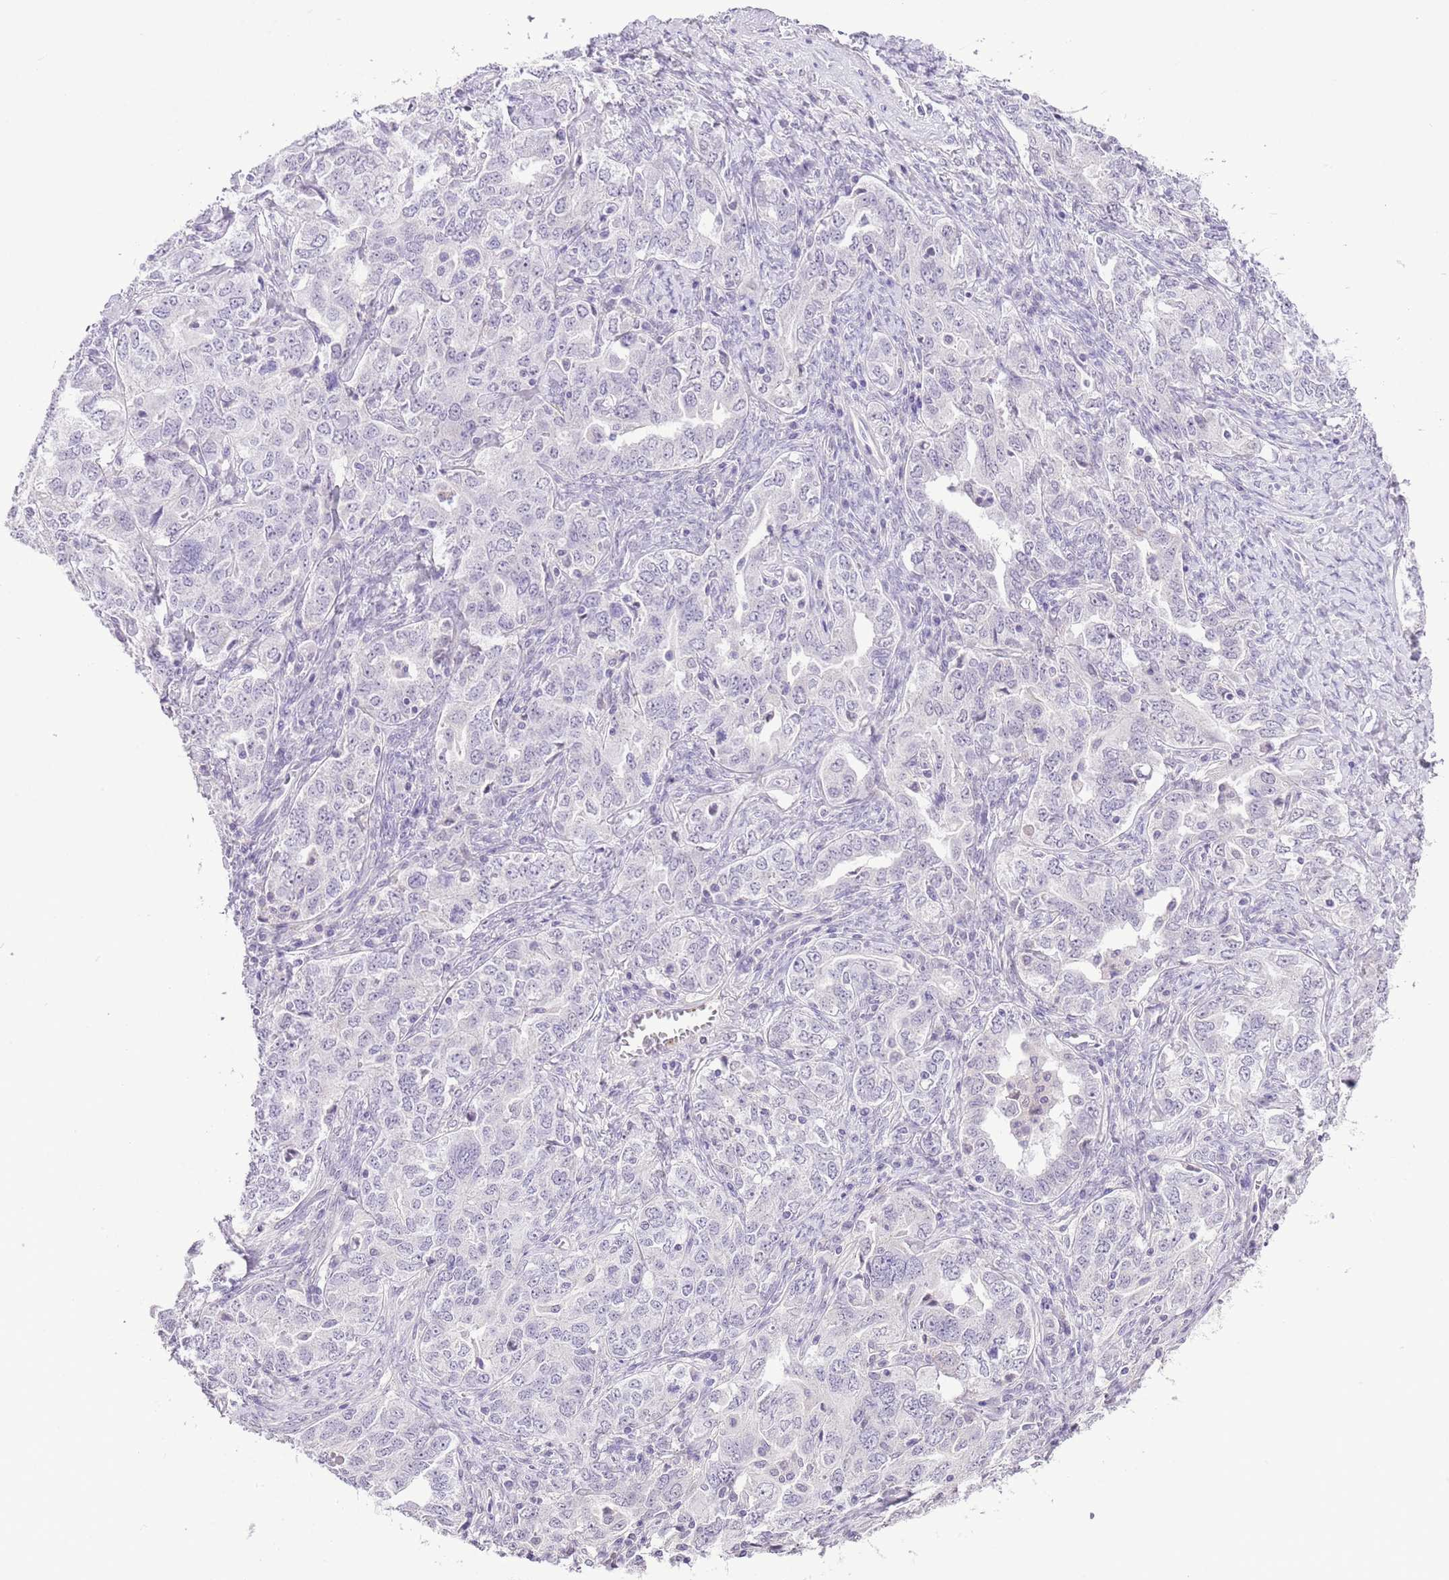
{"staining": {"intensity": "negative", "quantity": "none", "location": "none"}, "tissue": "ovarian cancer", "cell_type": "Tumor cells", "image_type": "cancer", "snomed": [{"axis": "morphology", "description": "Carcinoma, endometroid"}, {"axis": "topography", "description": "Ovary"}], "caption": "This photomicrograph is of ovarian cancer (endometroid carcinoma) stained with IHC to label a protein in brown with the nuclei are counter-stained blue. There is no expression in tumor cells.", "gene": "MIDN", "patient": {"sex": "female", "age": 62}}